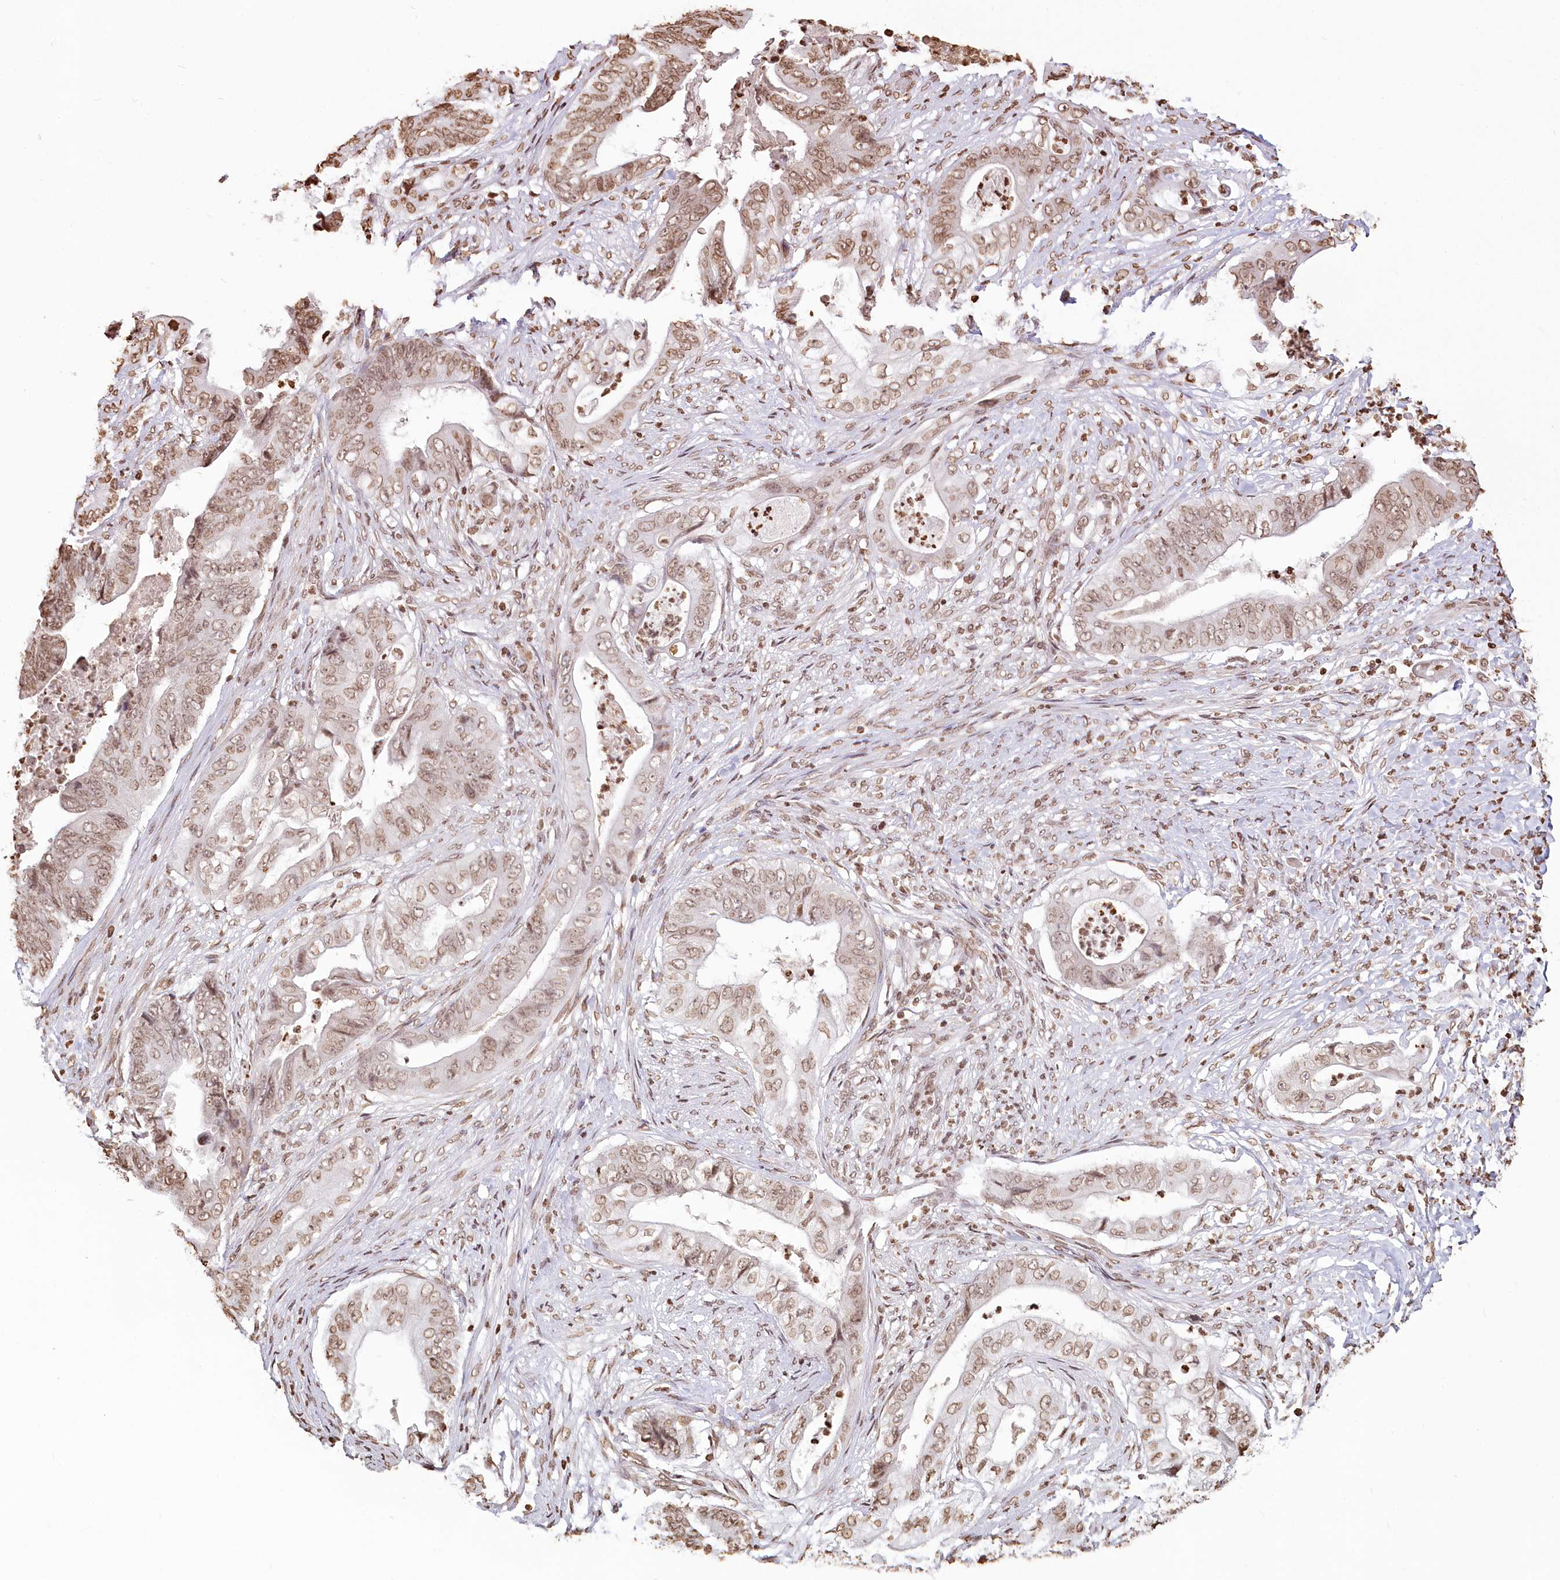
{"staining": {"intensity": "moderate", "quantity": ">75%", "location": "nuclear"}, "tissue": "stomach cancer", "cell_type": "Tumor cells", "image_type": "cancer", "snomed": [{"axis": "morphology", "description": "Adenocarcinoma, NOS"}, {"axis": "topography", "description": "Stomach"}], "caption": "Stomach adenocarcinoma was stained to show a protein in brown. There is medium levels of moderate nuclear expression in about >75% of tumor cells.", "gene": "FAM13A", "patient": {"sex": "female", "age": 73}}